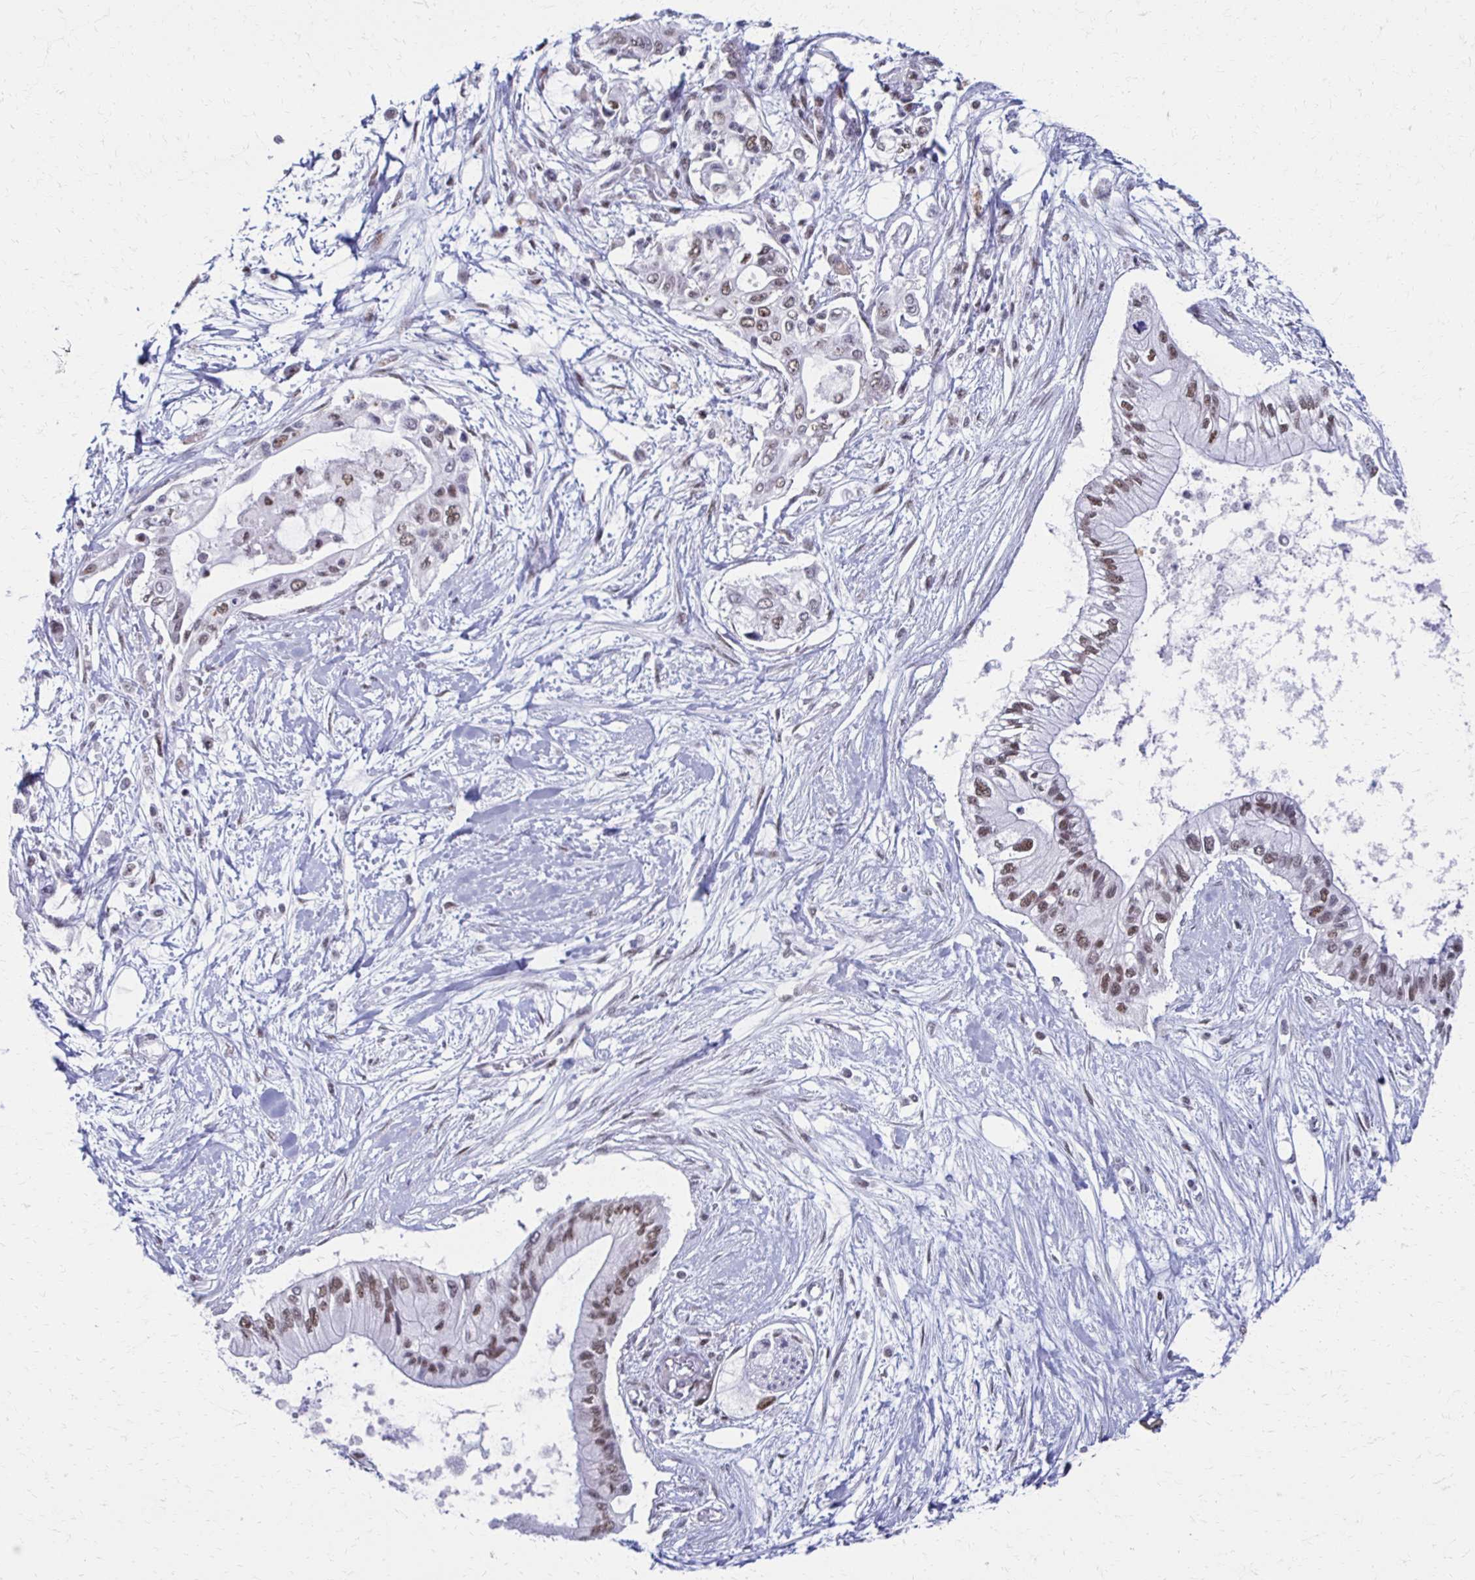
{"staining": {"intensity": "moderate", "quantity": ">75%", "location": "nuclear"}, "tissue": "pancreatic cancer", "cell_type": "Tumor cells", "image_type": "cancer", "snomed": [{"axis": "morphology", "description": "Adenocarcinoma, NOS"}, {"axis": "topography", "description": "Pancreas"}], "caption": "Brown immunohistochemical staining in pancreatic adenocarcinoma displays moderate nuclear positivity in approximately >75% of tumor cells.", "gene": "IRF7", "patient": {"sex": "female", "age": 77}}